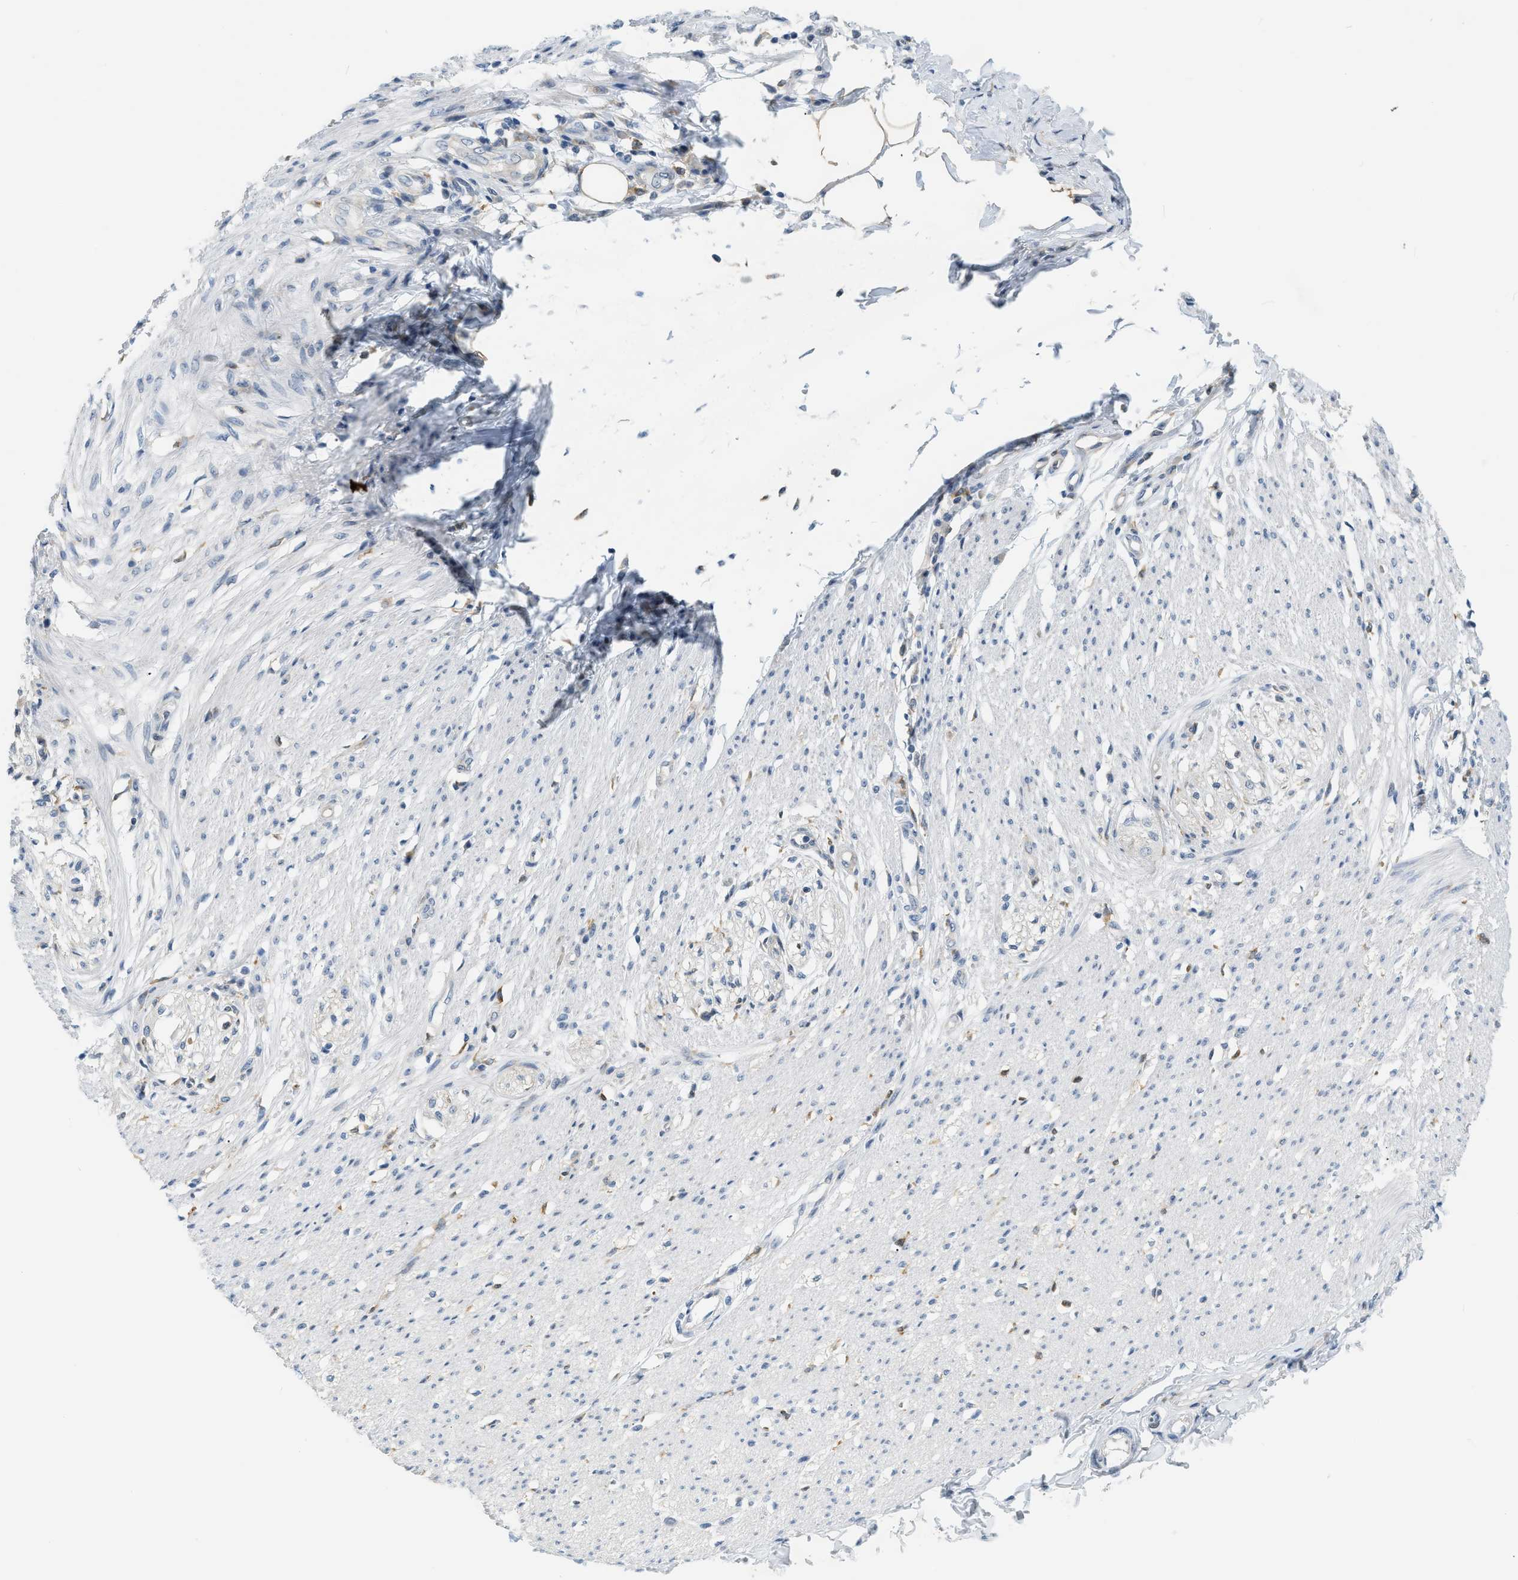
{"staining": {"intensity": "weak", "quantity": "<25%", "location": "cytoplasmic/membranous"}, "tissue": "smooth muscle", "cell_type": "Smooth muscle cells", "image_type": "normal", "snomed": [{"axis": "morphology", "description": "Normal tissue, NOS"}, {"axis": "morphology", "description": "Adenocarcinoma, NOS"}, {"axis": "topography", "description": "Colon"}, {"axis": "topography", "description": "Peripheral nerve tissue"}], "caption": "Smooth muscle cells are negative for brown protein staining in benign smooth muscle. The staining was performed using DAB (3,3'-diaminobenzidine) to visualize the protein expression in brown, while the nuclei were stained in blue with hematoxylin (Magnification: 20x).", "gene": "ZNF408", "patient": {"sex": "male", "age": 14}}